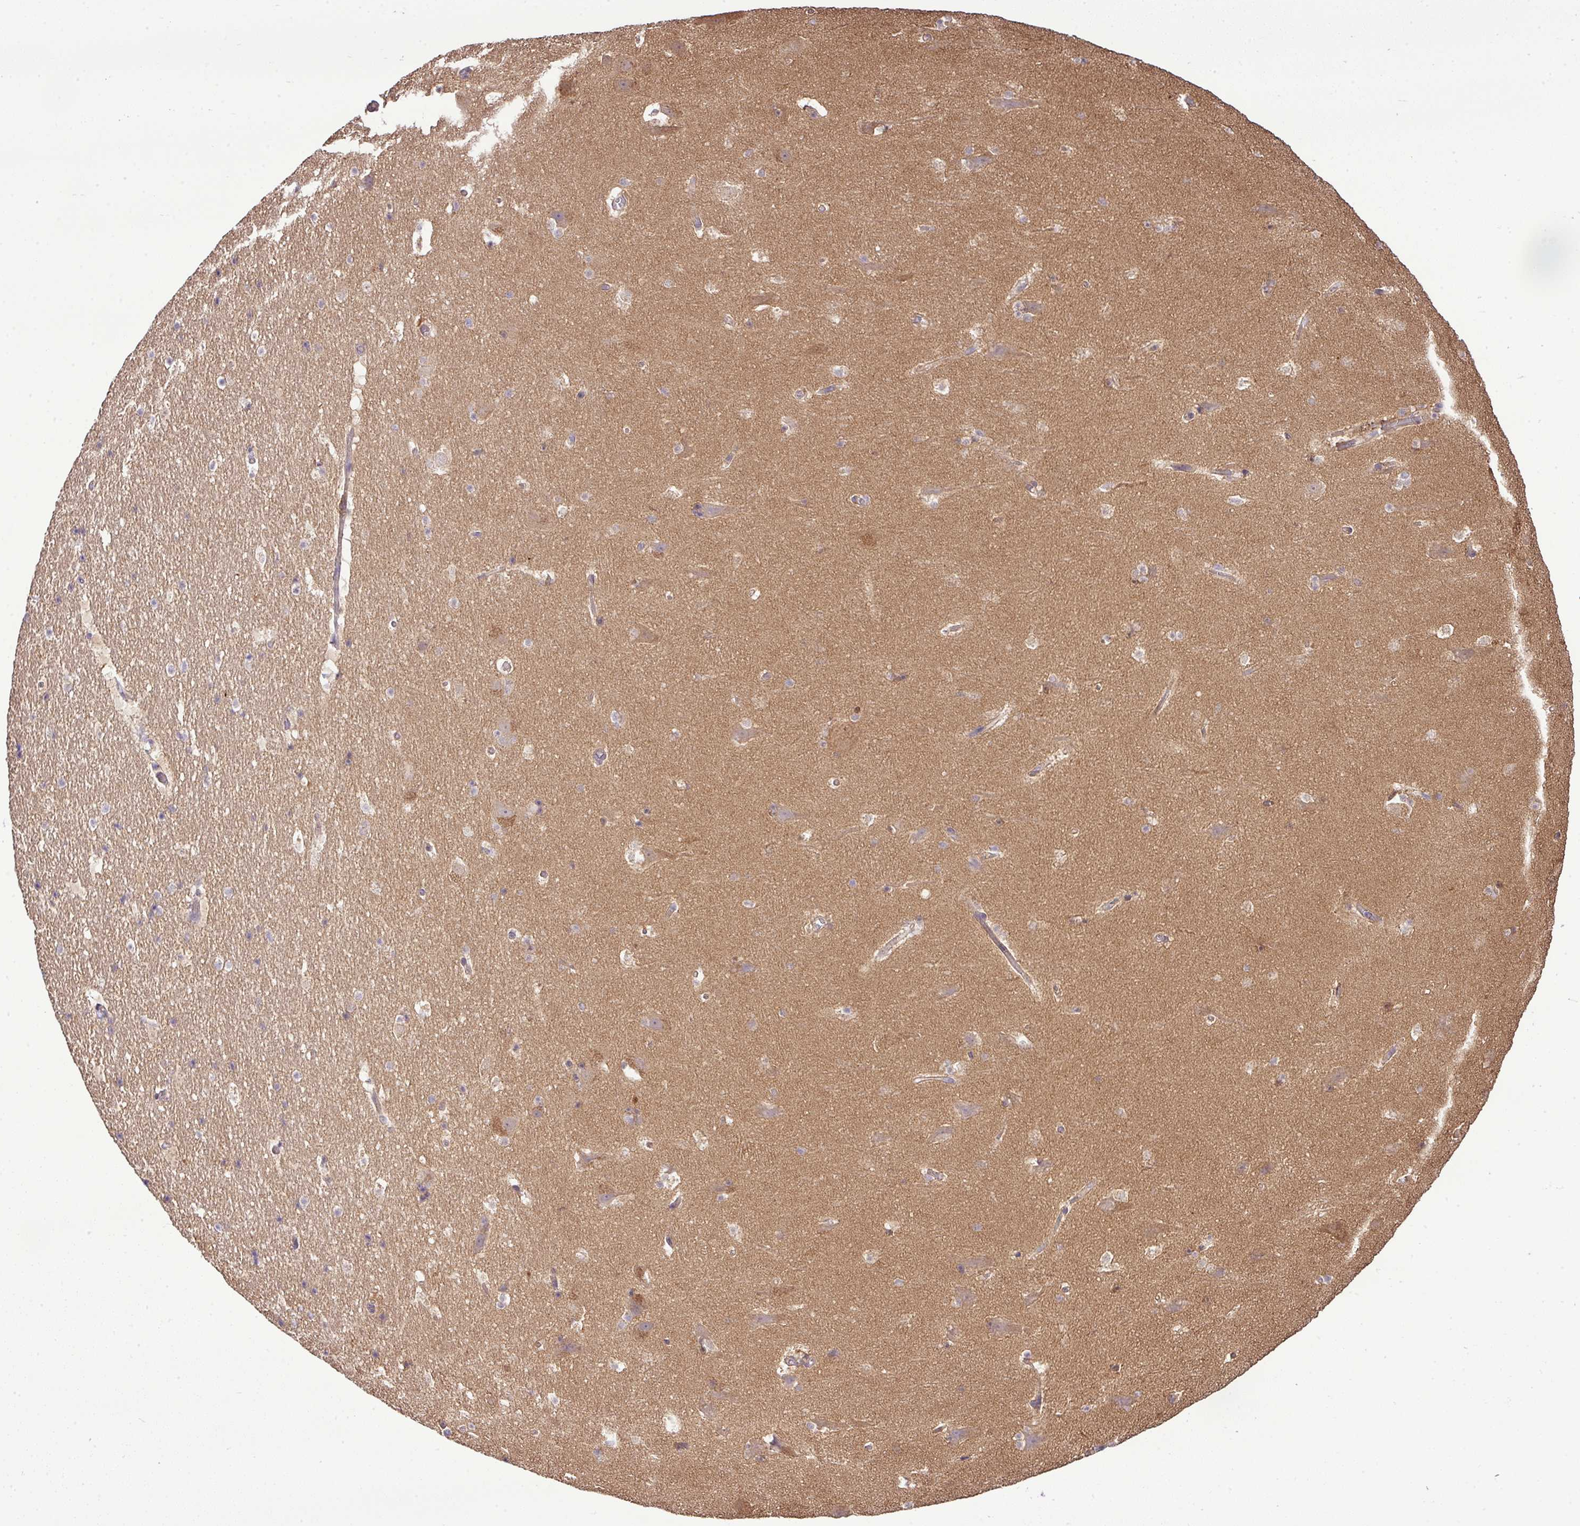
{"staining": {"intensity": "negative", "quantity": "none", "location": "none"}, "tissue": "hippocampus", "cell_type": "Glial cells", "image_type": "normal", "snomed": [{"axis": "morphology", "description": "Normal tissue, NOS"}, {"axis": "topography", "description": "Hippocampus"}], "caption": "High power microscopy histopathology image of an IHC photomicrograph of benign hippocampus, revealing no significant staining in glial cells.", "gene": "TMEM107", "patient": {"sex": "male", "age": 37}}